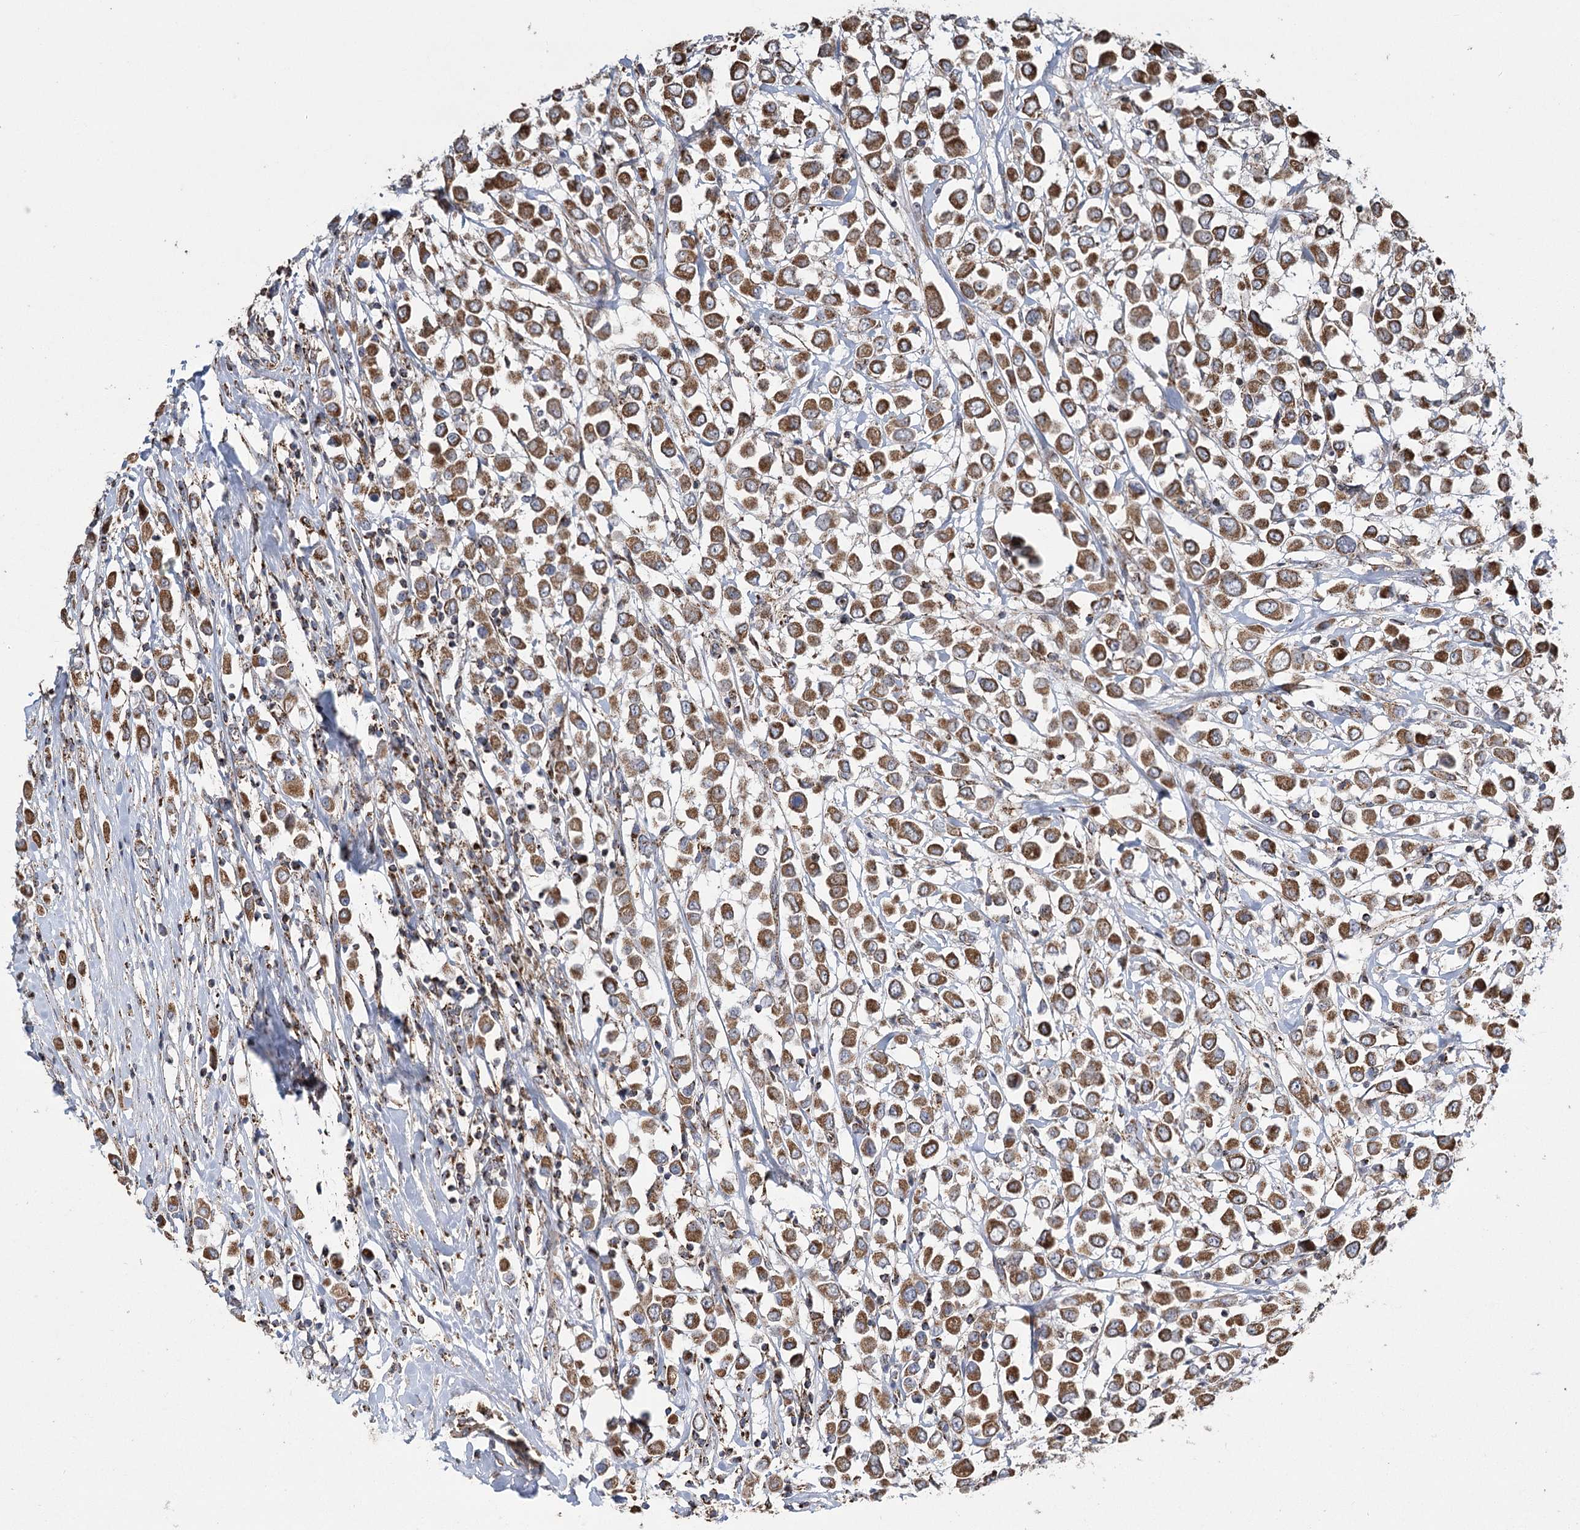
{"staining": {"intensity": "strong", "quantity": ">75%", "location": "cytoplasmic/membranous"}, "tissue": "breast cancer", "cell_type": "Tumor cells", "image_type": "cancer", "snomed": [{"axis": "morphology", "description": "Duct carcinoma"}, {"axis": "topography", "description": "Breast"}], "caption": "Immunohistochemical staining of intraductal carcinoma (breast) demonstrates strong cytoplasmic/membranous protein expression in approximately >75% of tumor cells. The protein is stained brown, and the nuclei are stained in blue (DAB (3,3'-diaminobenzidine) IHC with brightfield microscopy, high magnification).", "gene": "RANBP3L", "patient": {"sex": "female", "age": 61}}